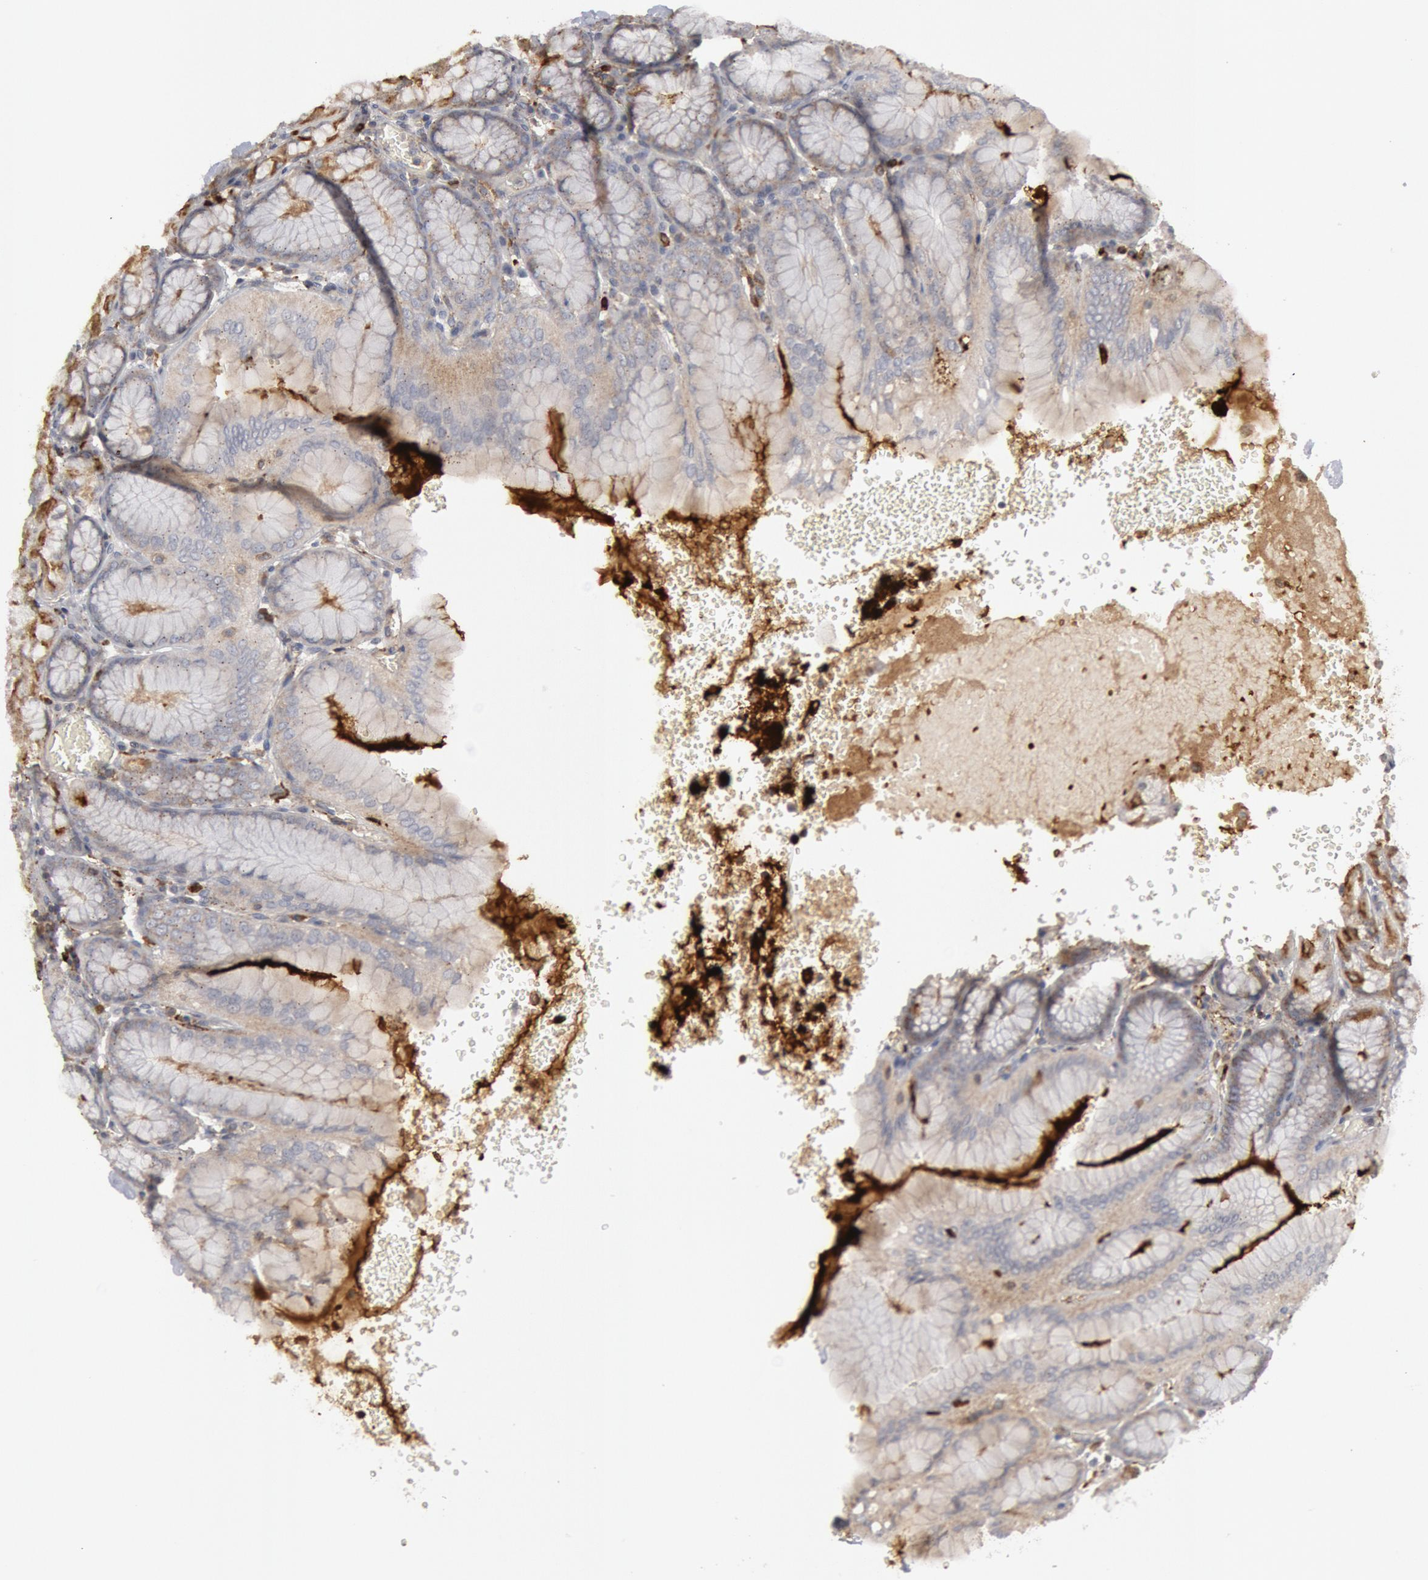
{"staining": {"intensity": "weak", "quantity": ">75%", "location": "cytoplasmic/membranous"}, "tissue": "stomach", "cell_type": "Glandular cells", "image_type": "normal", "snomed": [{"axis": "morphology", "description": "Normal tissue, NOS"}, {"axis": "topography", "description": "Stomach, upper"}, {"axis": "topography", "description": "Stomach"}], "caption": "Glandular cells show weak cytoplasmic/membranous staining in about >75% of cells in benign stomach.", "gene": "C1QC", "patient": {"sex": "male", "age": 76}}